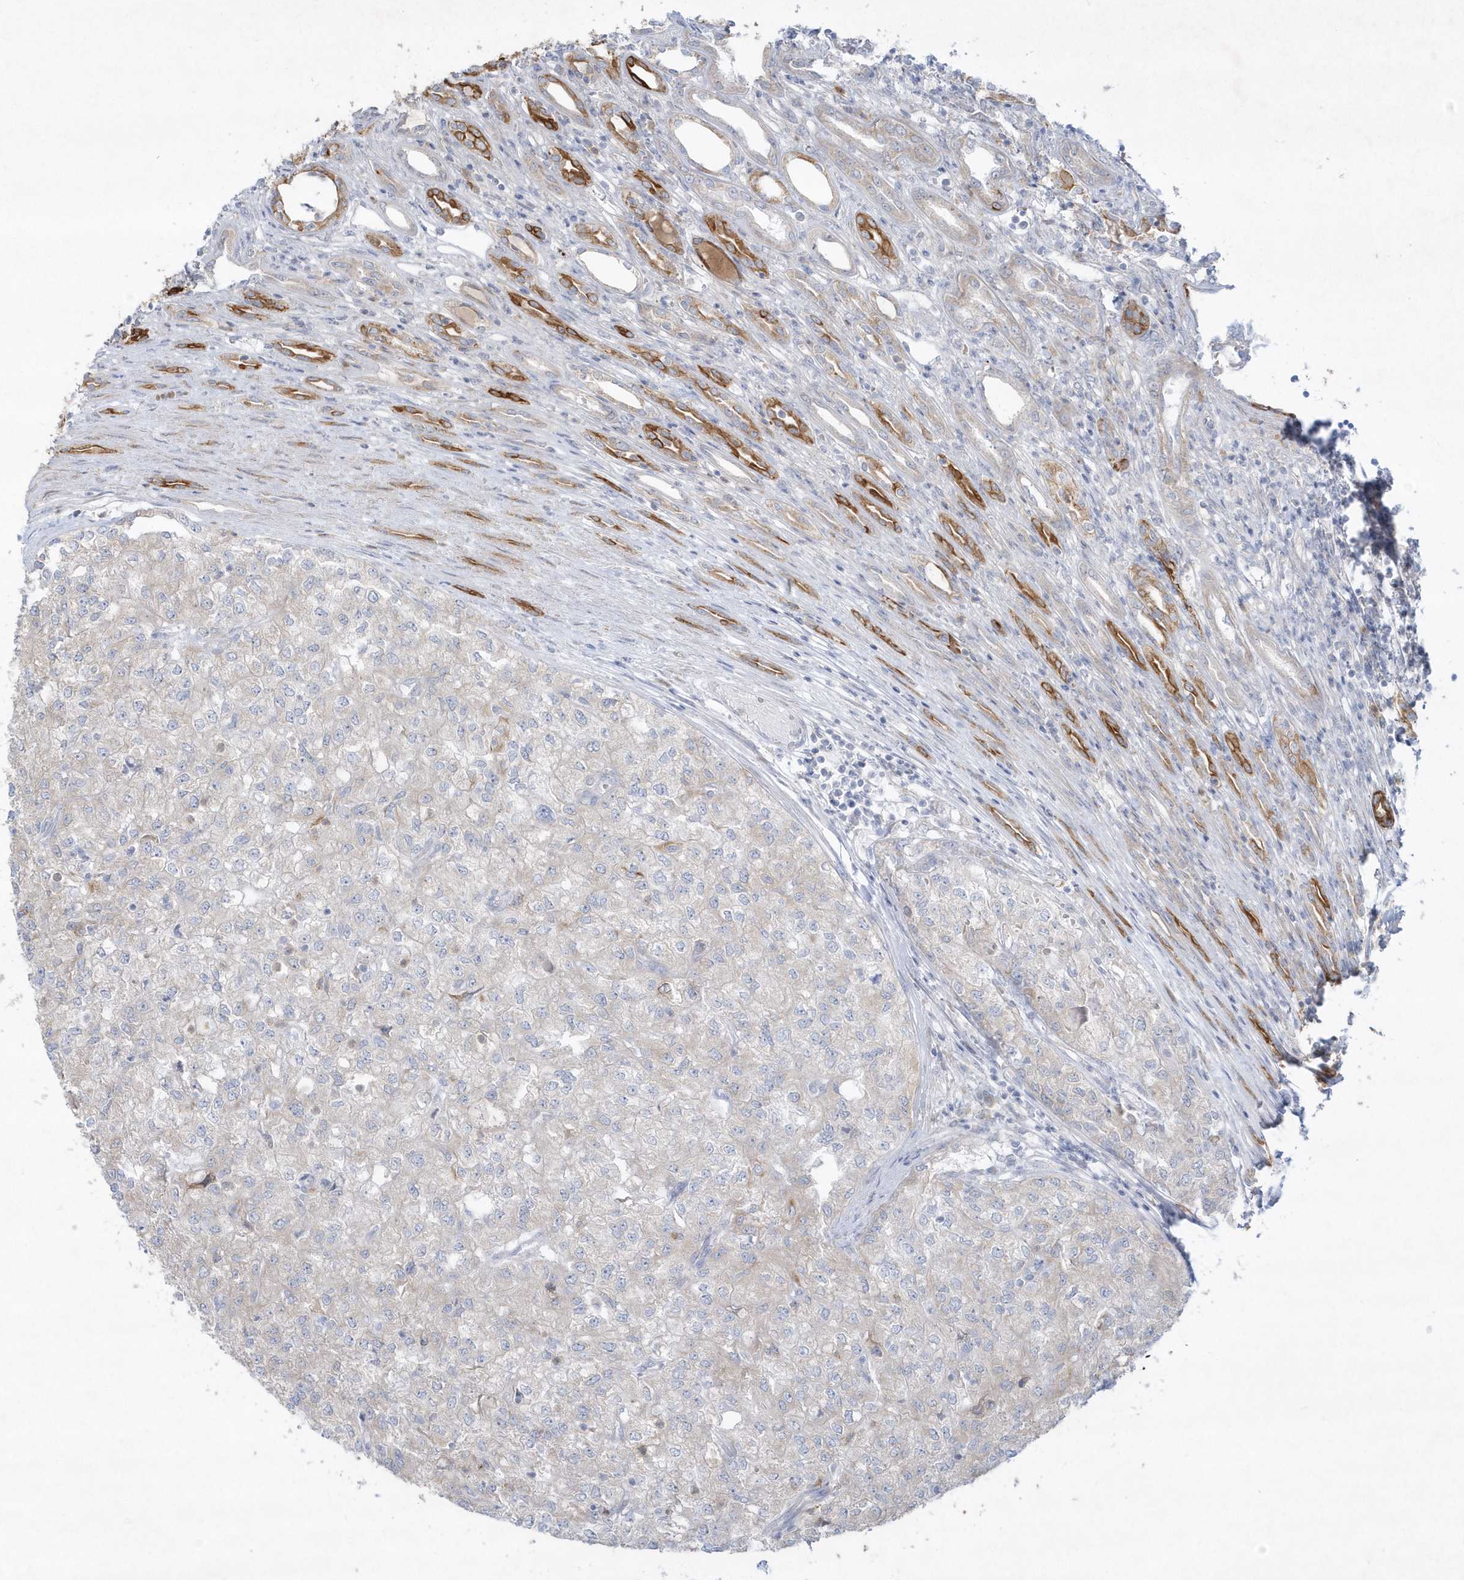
{"staining": {"intensity": "negative", "quantity": "none", "location": "none"}, "tissue": "renal cancer", "cell_type": "Tumor cells", "image_type": "cancer", "snomed": [{"axis": "morphology", "description": "Adenocarcinoma, NOS"}, {"axis": "topography", "description": "Kidney"}], "caption": "IHC image of renal cancer stained for a protein (brown), which exhibits no expression in tumor cells.", "gene": "LARS1", "patient": {"sex": "female", "age": 54}}